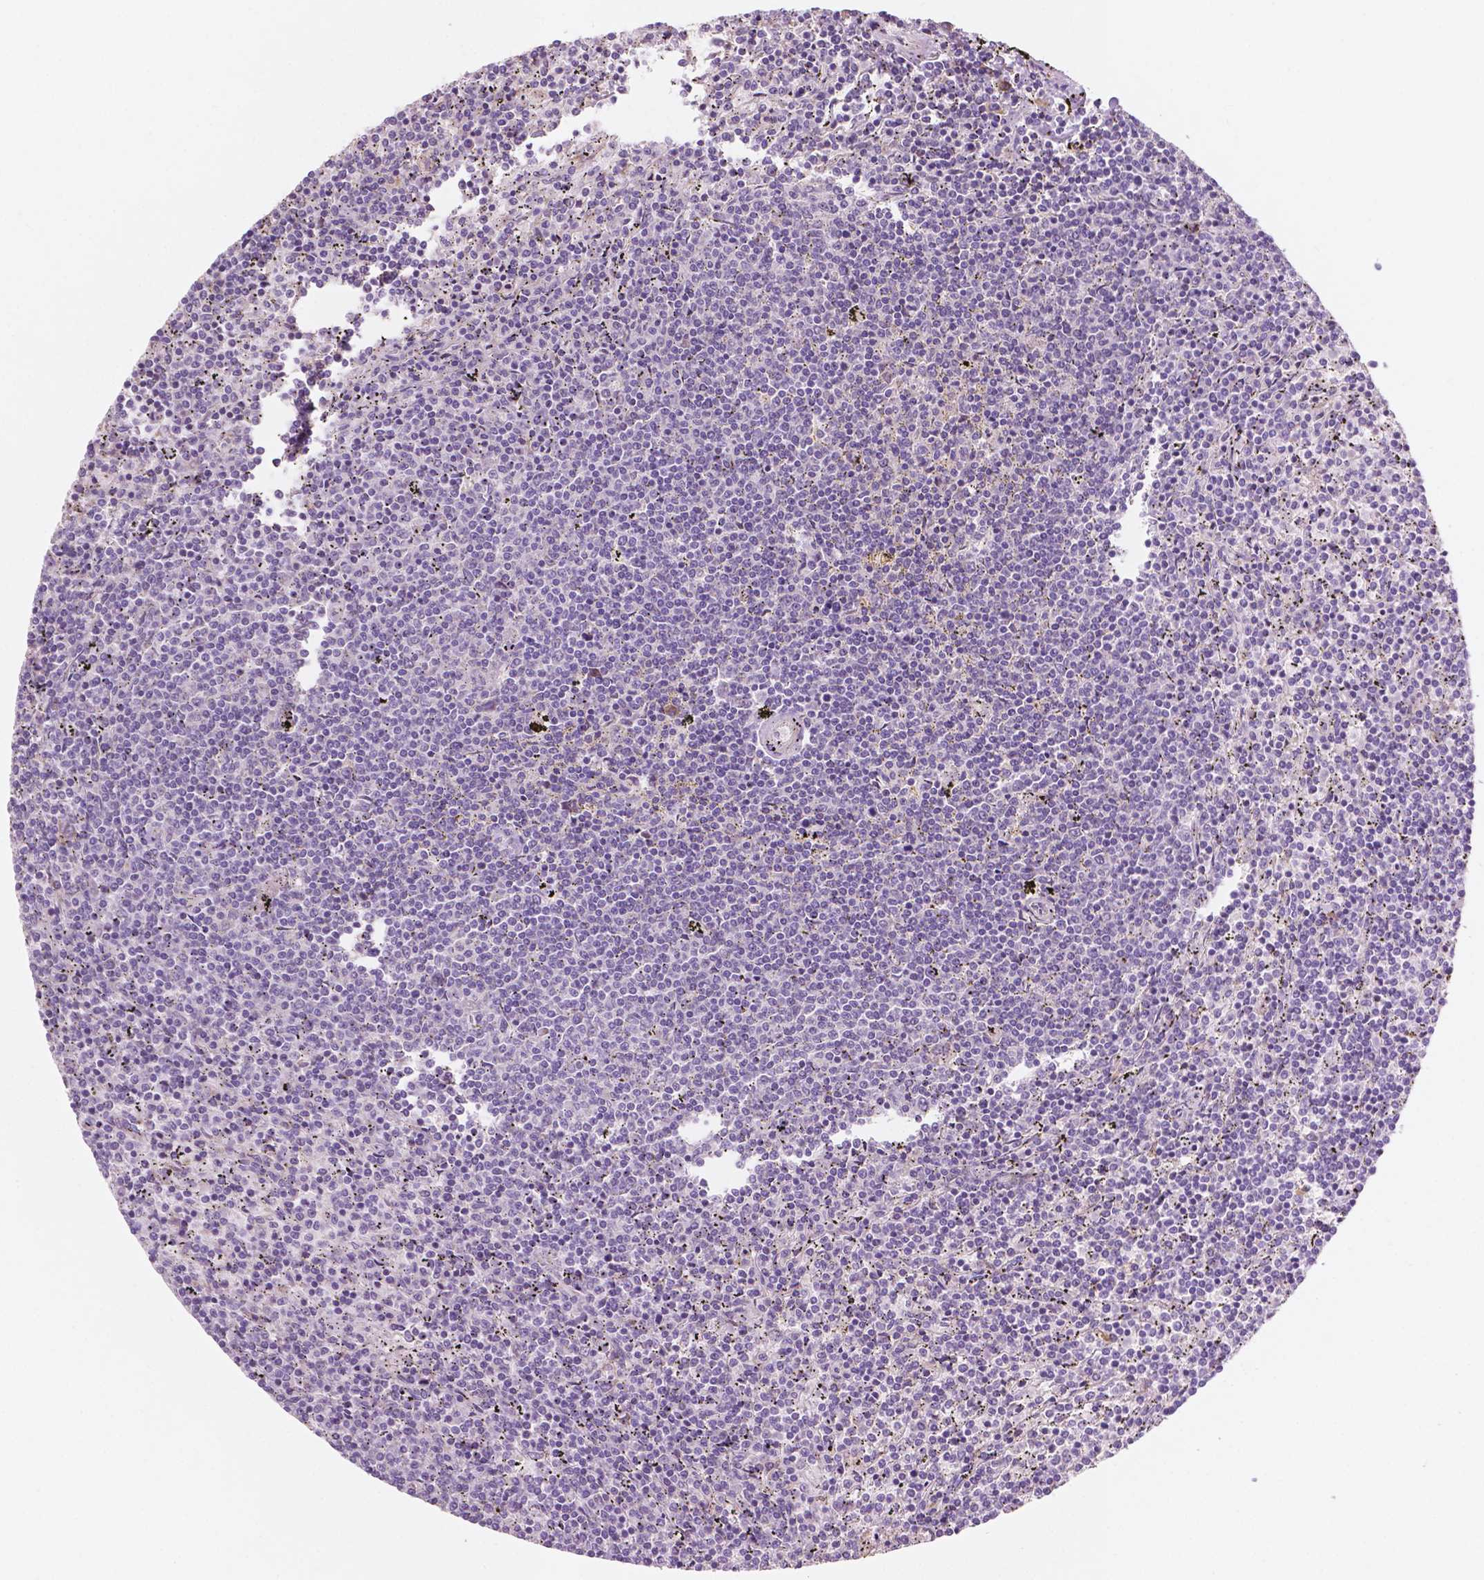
{"staining": {"intensity": "negative", "quantity": "none", "location": "none"}, "tissue": "lymphoma", "cell_type": "Tumor cells", "image_type": "cancer", "snomed": [{"axis": "morphology", "description": "Malignant lymphoma, non-Hodgkin's type, Low grade"}, {"axis": "topography", "description": "Spleen"}], "caption": "DAB immunohistochemical staining of human lymphoma exhibits no significant positivity in tumor cells.", "gene": "LRP1B", "patient": {"sex": "female", "age": 50}}